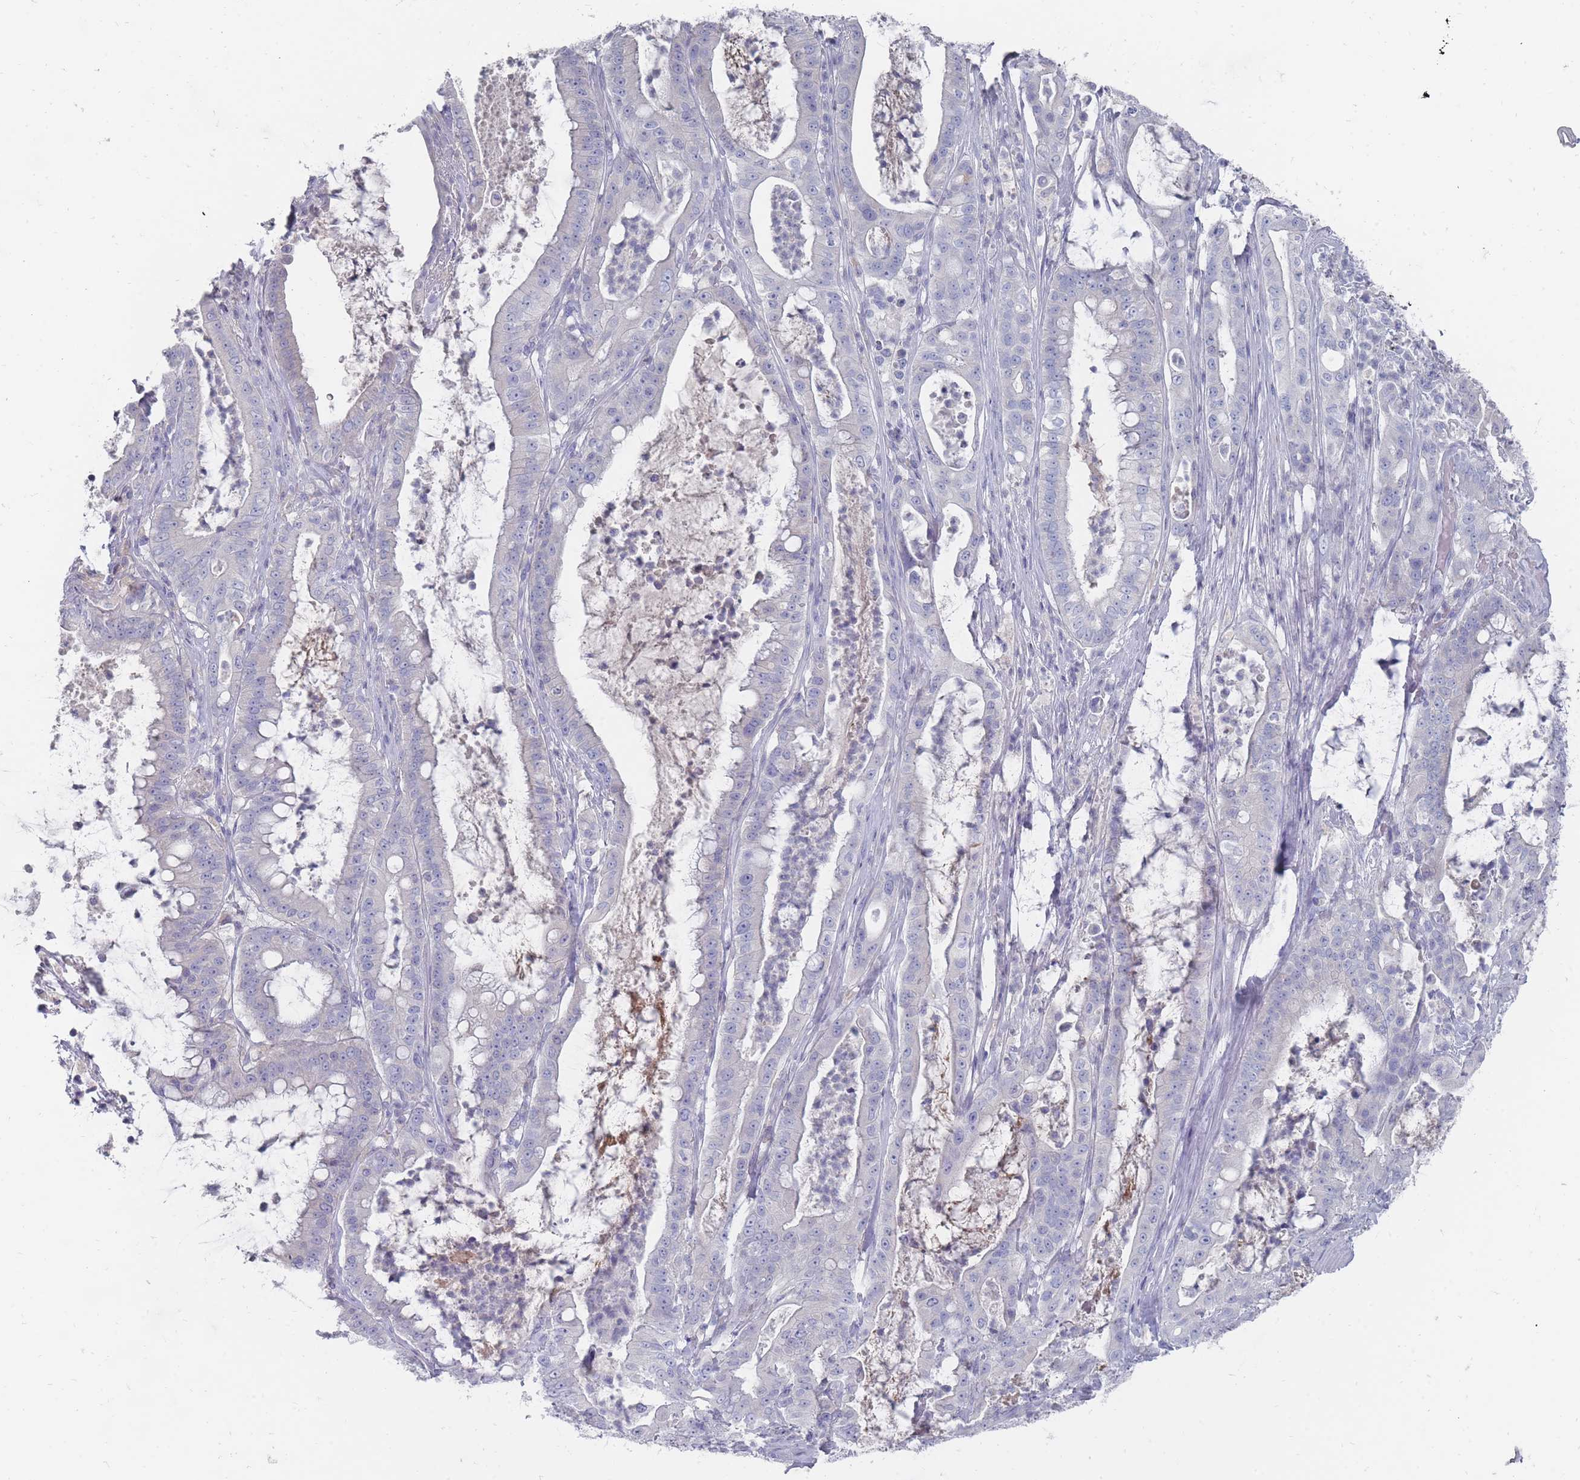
{"staining": {"intensity": "negative", "quantity": "none", "location": "none"}, "tissue": "pancreatic cancer", "cell_type": "Tumor cells", "image_type": "cancer", "snomed": [{"axis": "morphology", "description": "Adenocarcinoma, NOS"}, {"axis": "topography", "description": "Pancreas"}], "caption": "Tumor cells are negative for brown protein staining in pancreatic cancer.", "gene": "OTULINL", "patient": {"sex": "male", "age": 71}}